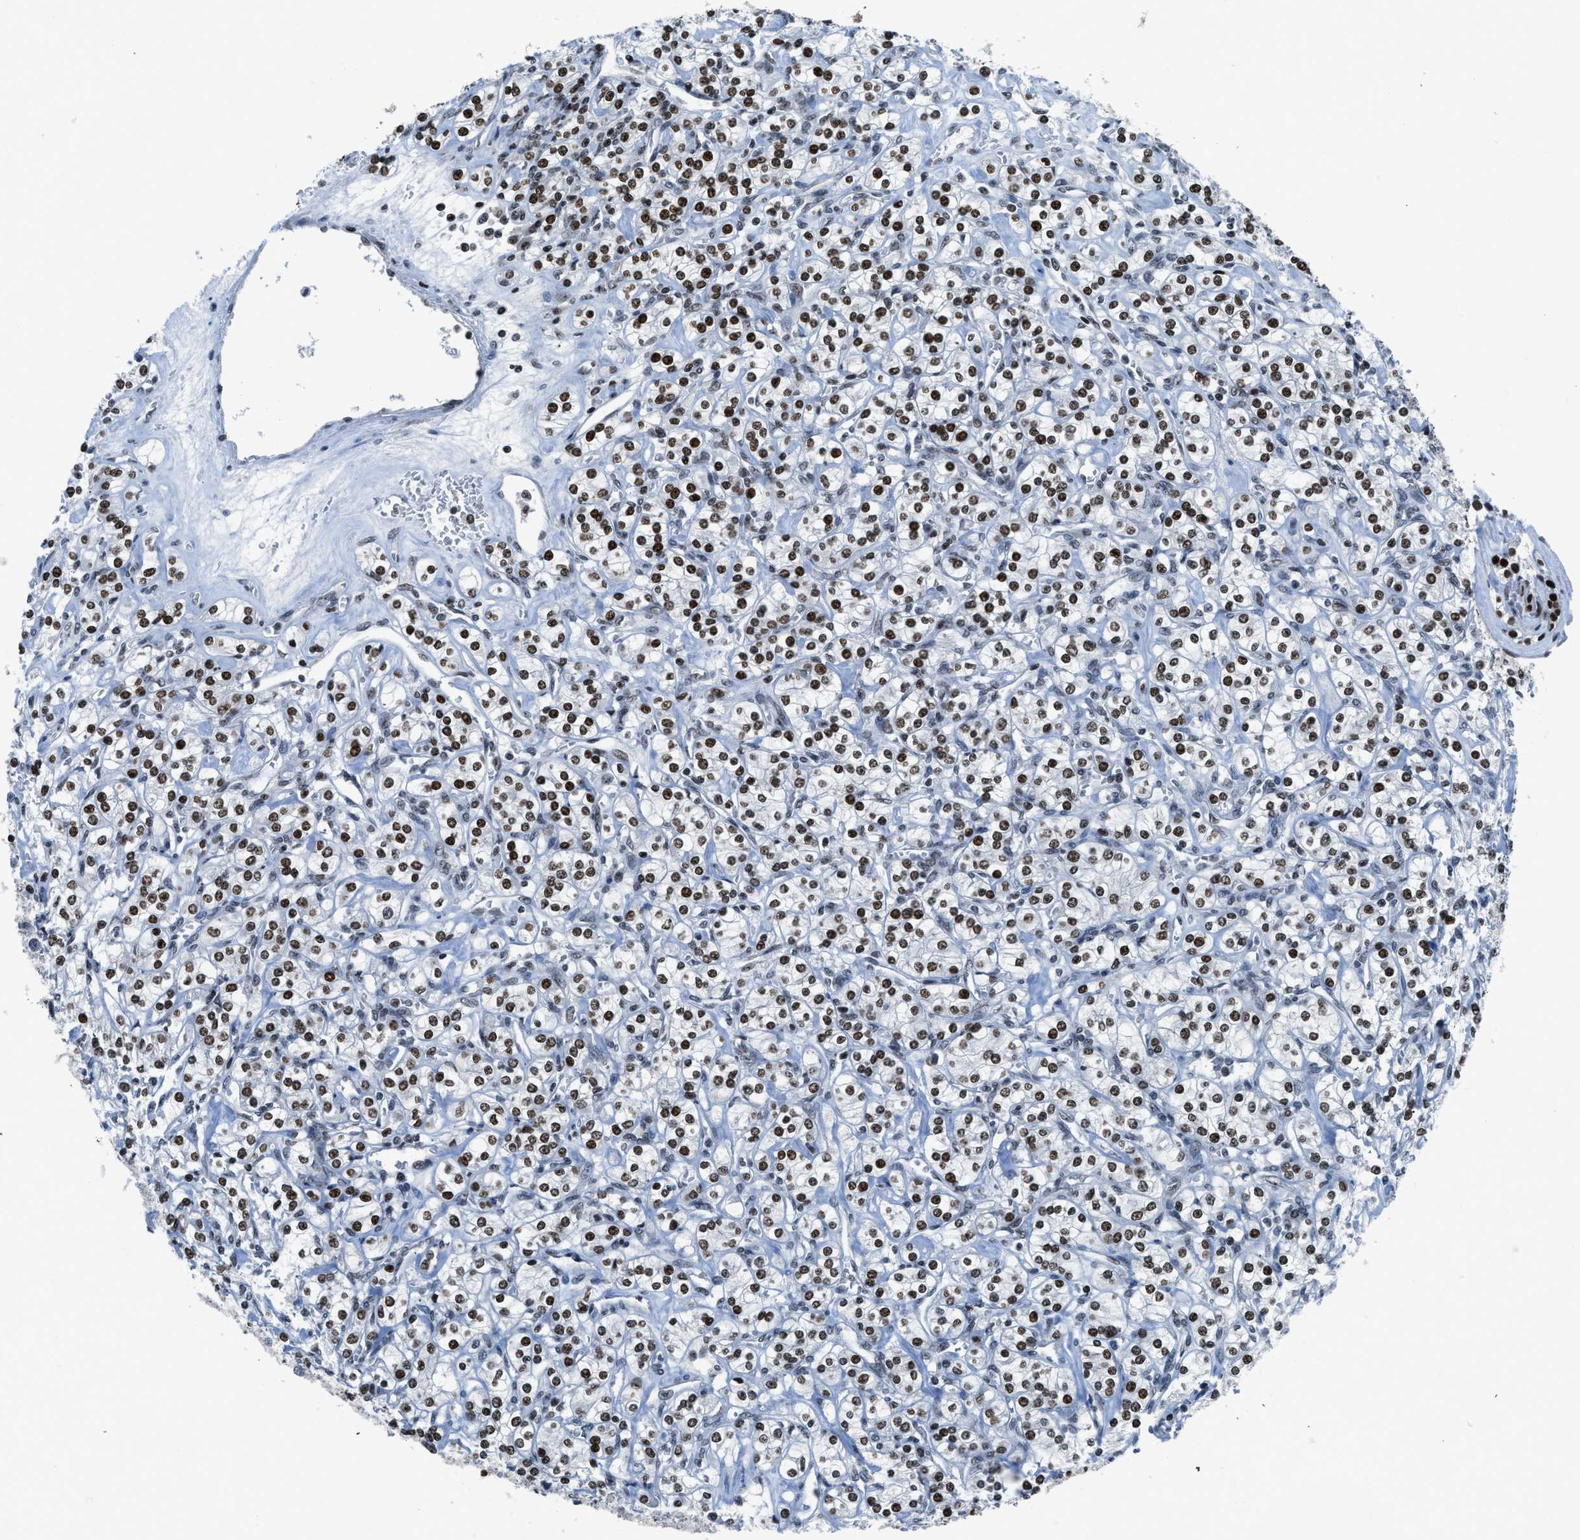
{"staining": {"intensity": "strong", "quantity": ">75%", "location": "nuclear"}, "tissue": "renal cancer", "cell_type": "Tumor cells", "image_type": "cancer", "snomed": [{"axis": "morphology", "description": "Adenocarcinoma, NOS"}, {"axis": "topography", "description": "Kidney"}], "caption": "Human renal cancer (adenocarcinoma) stained with a protein marker displays strong staining in tumor cells.", "gene": "RAD51B", "patient": {"sex": "male", "age": 77}}